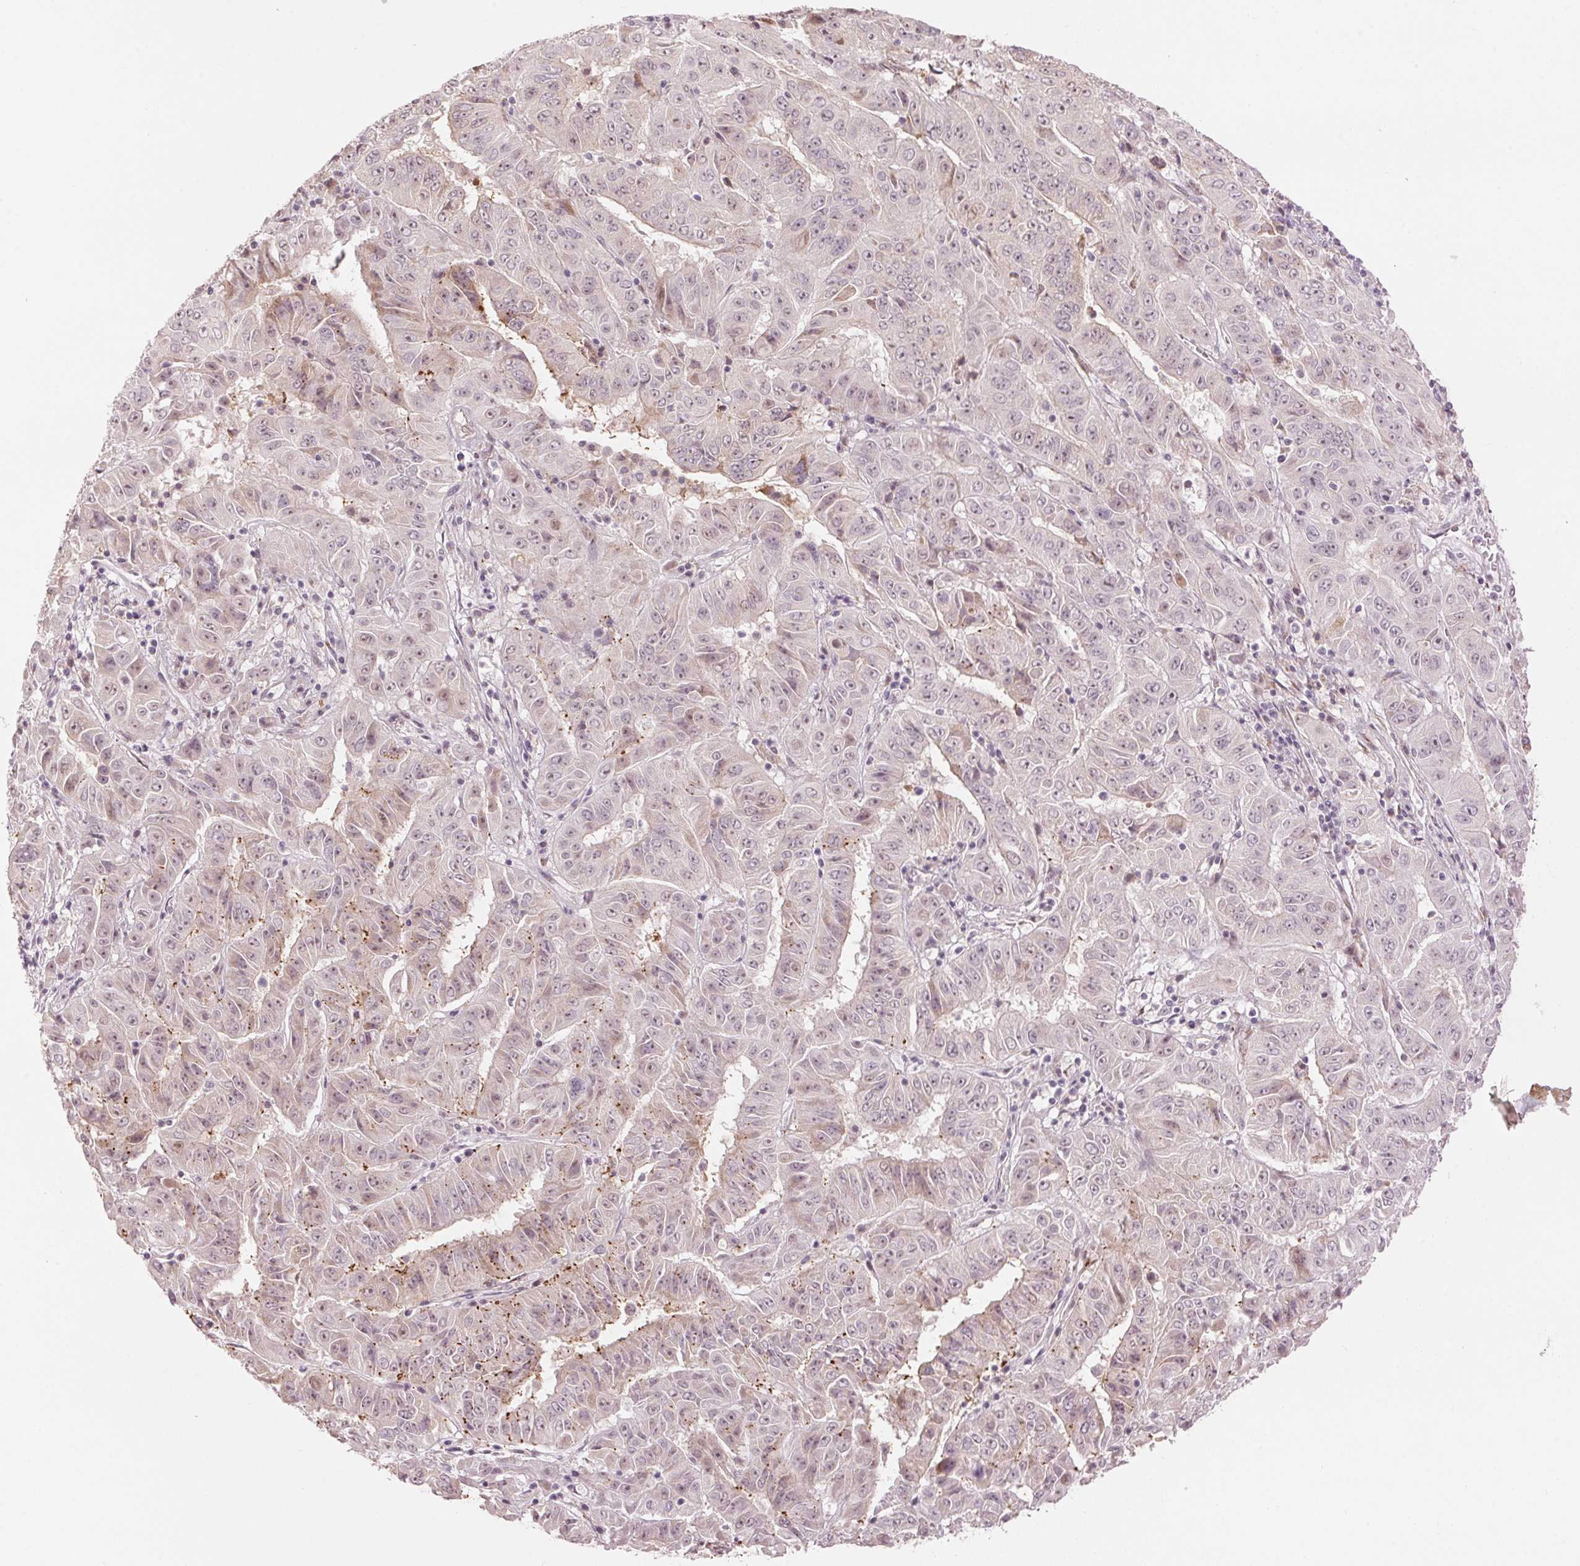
{"staining": {"intensity": "moderate", "quantity": "<25%", "location": "cytoplasmic/membranous"}, "tissue": "pancreatic cancer", "cell_type": "Tumor cells", "image_type": "cancer", "snomed": [{"axis": "morphology", "description": "Adenocarcinoma, NOS"}, {"axis": "topography", "description": "Pancreas"}], "caption": "Immunohistochemical staining of pancreatic adenocarcinoma demonstrates low levels of moderate cytoplasmic/membranous staining in about <25% of tumor cells.", "gene": "TMED6", "patient": {"sex": "male", "age": 63}}